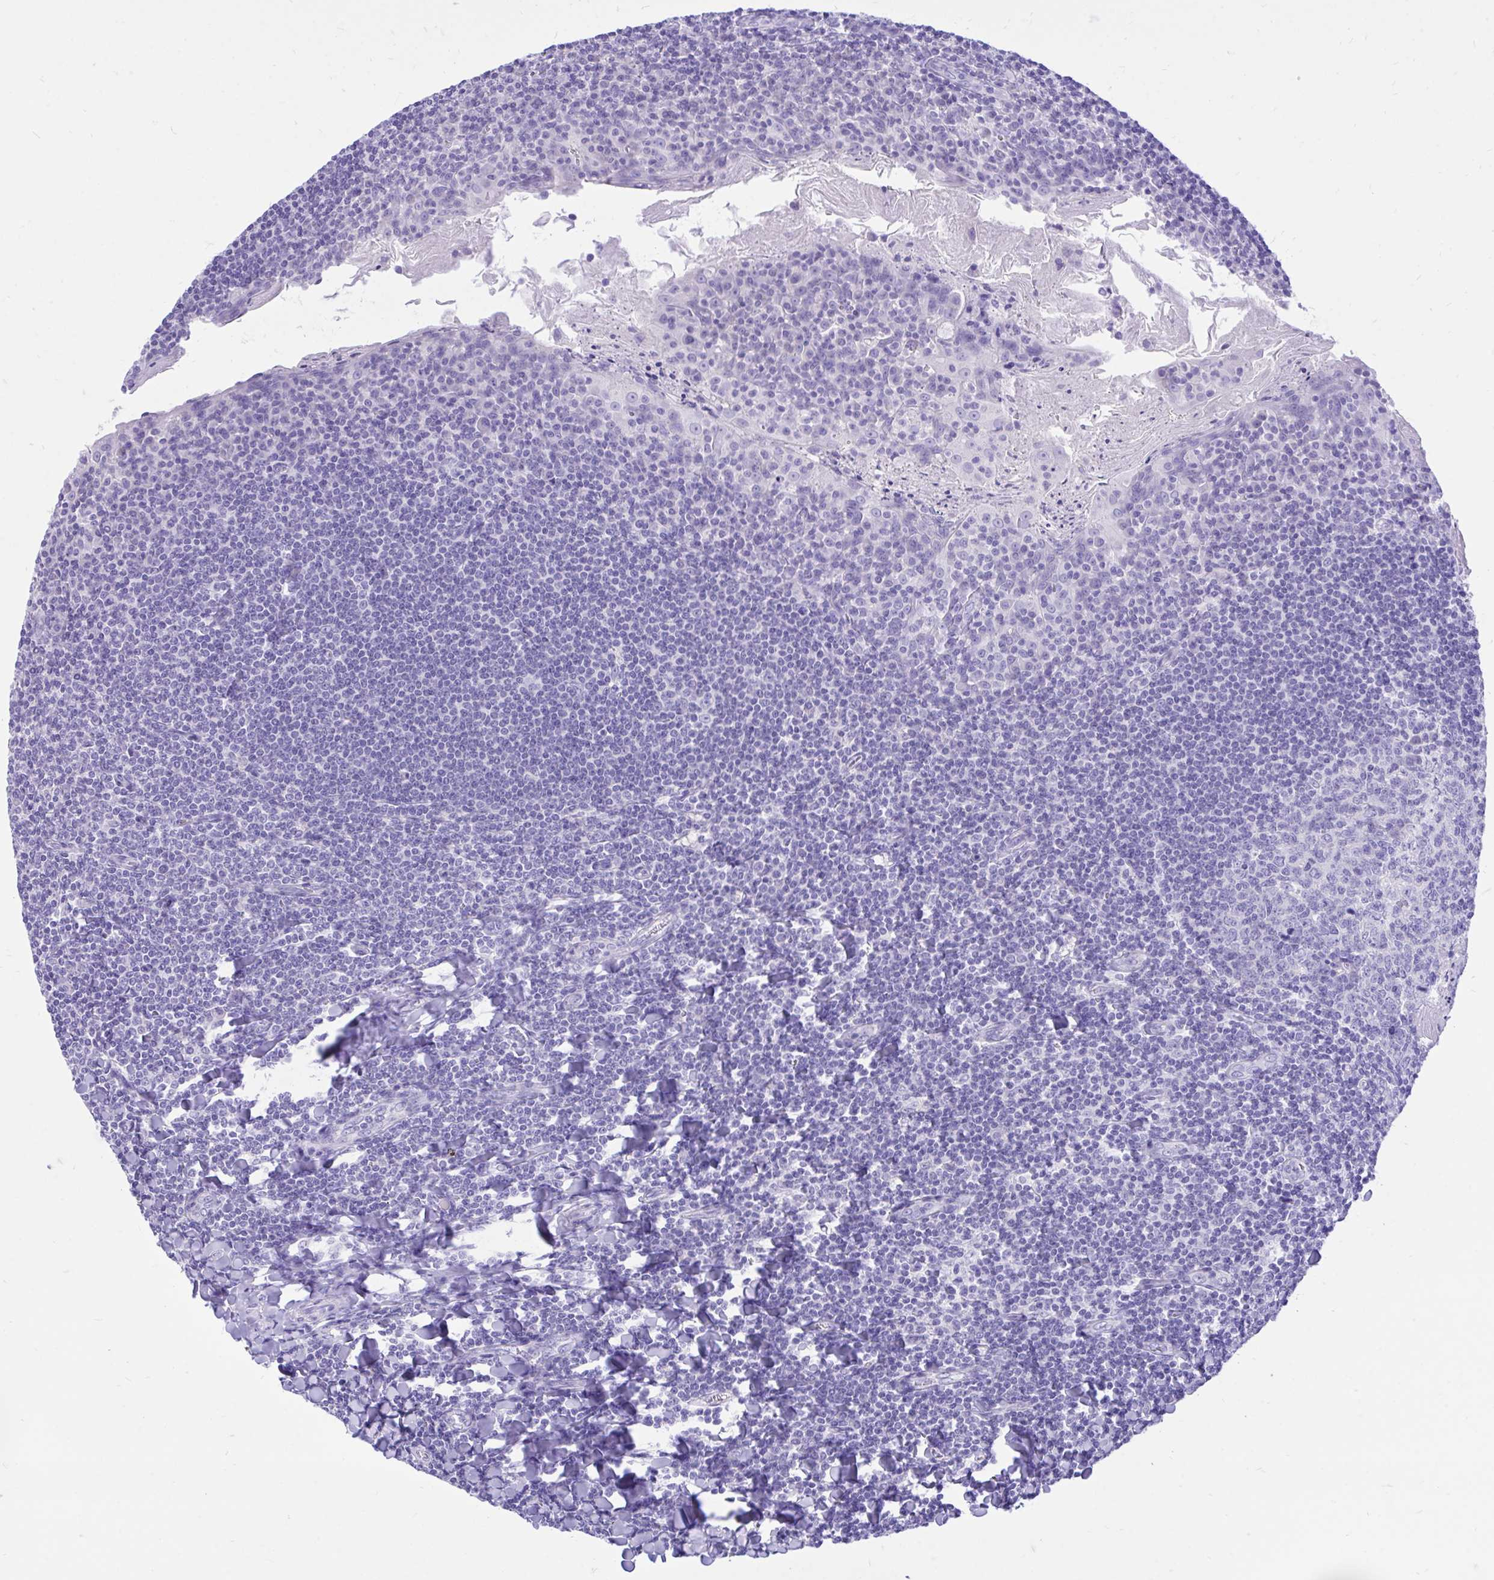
{"staining": {"intensity": "negative", "quantity": "none", "location": "none"}, "tissue": "tonsil", "cell_type": "Germinal center cells", "image_type": "normal", "snomed": [{"axis": "morphology", "description": "Normal tissue, NOS"}, {"axis": "topography", "description": "Tonsil"}], "caption": "DAB (3,3'-diaminobenzidine) immunohistochemical staining of benign tonsil exhibits no significant expression in germinal center cells. Brightfield microscopy of immunohistochemistry (IHC) stained with DAB (3,3'-diaminobenzidine) (brown) and hematoxylin (blue), captured at high magnification.", "gene": "MON1A", "patient": {"sex": "male", "age": 27}}